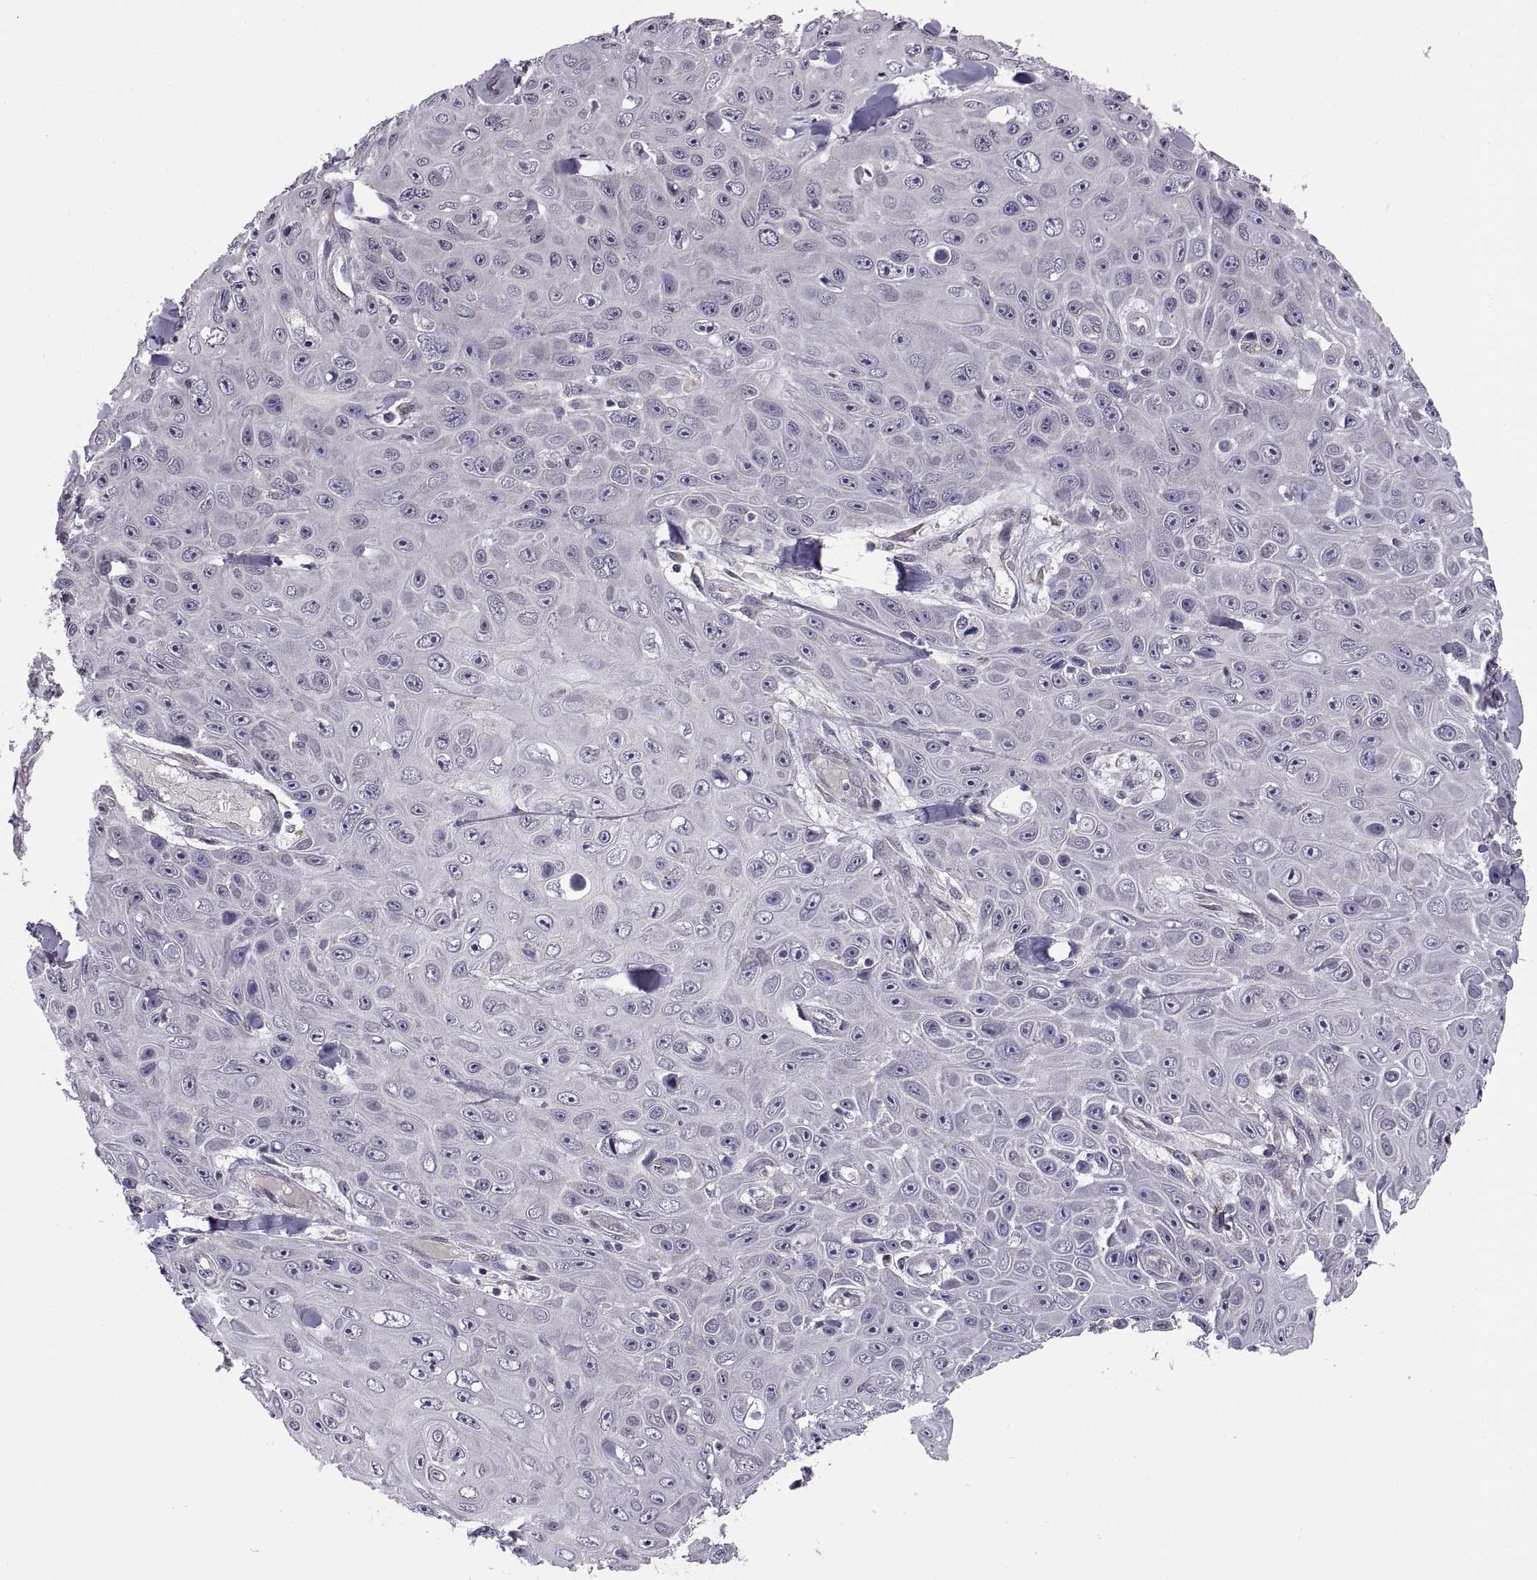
{"staining": {"intensity": "negative", "quantity": "none", "location": "none"}, "tissue": "skin cancer", "cell_type": "Tumor cells", "image_type": "cancer", "snomed": [{"axis": "morphology", "description": "Squamous cell carcinoma, NOS"}, {"axis": "topography", "description": "Skin"}], "caption": "Tumor cells are negative for brown protein staining in skin cancer.", "gene": "ACSBG2", "patient": {"sex": "male", "age": 82}}